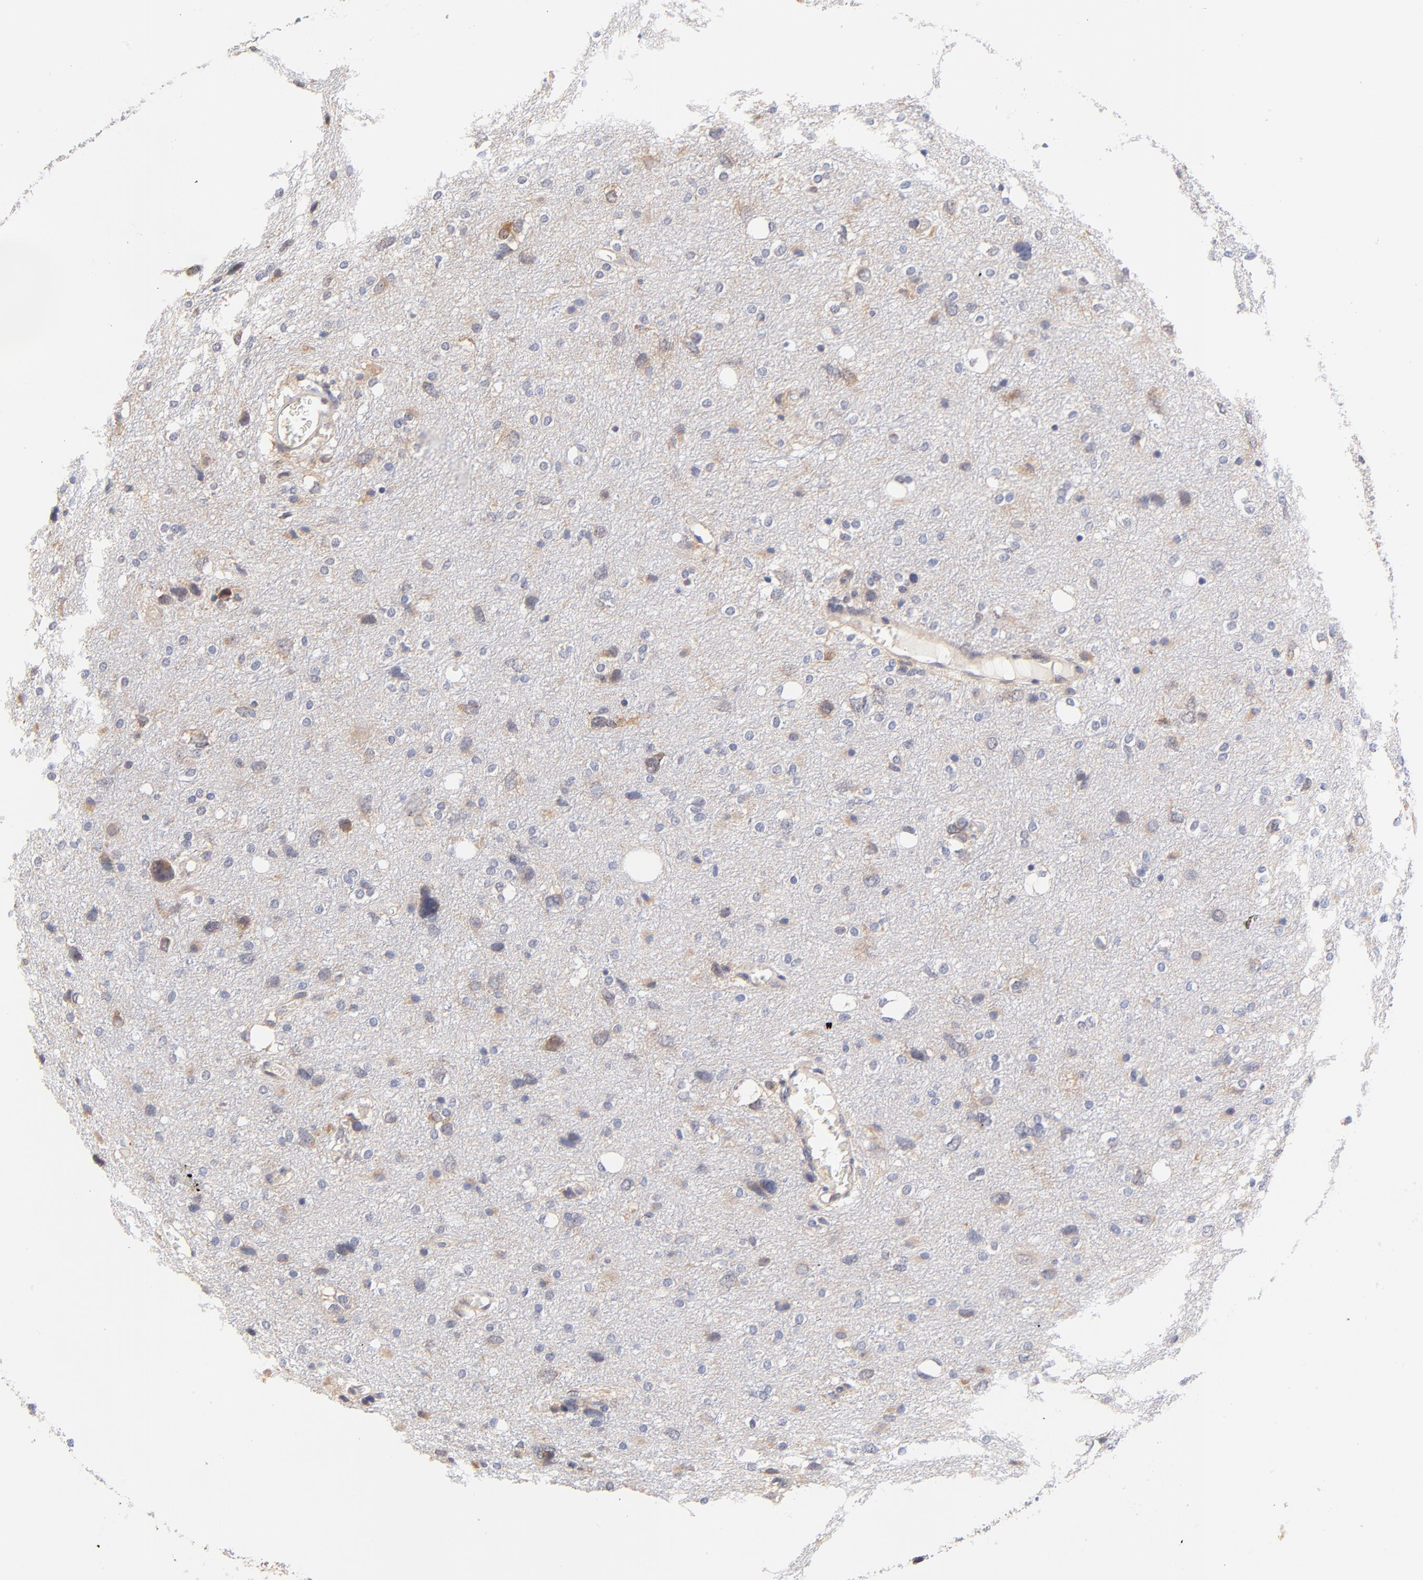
{"staining": {"intensity": "weak", "quantity": "<25%", "location": "cytoplasmic/membranous"}, "tissue": "glioma", "cell_type": "Tumor cells", "image_type": "cancer", "snomed": [{"axis": "morphology", "description": "Glioma, malignant, High grade"}, {"axis": "topography", "description": "Brain"}], "caption": "High power microscopy micrograph of an IHC micrograph of glioma, revealing no significant staining in tumor cells.", "gene": "PTK7", "patient": {"sex": "female", "age": 59}}